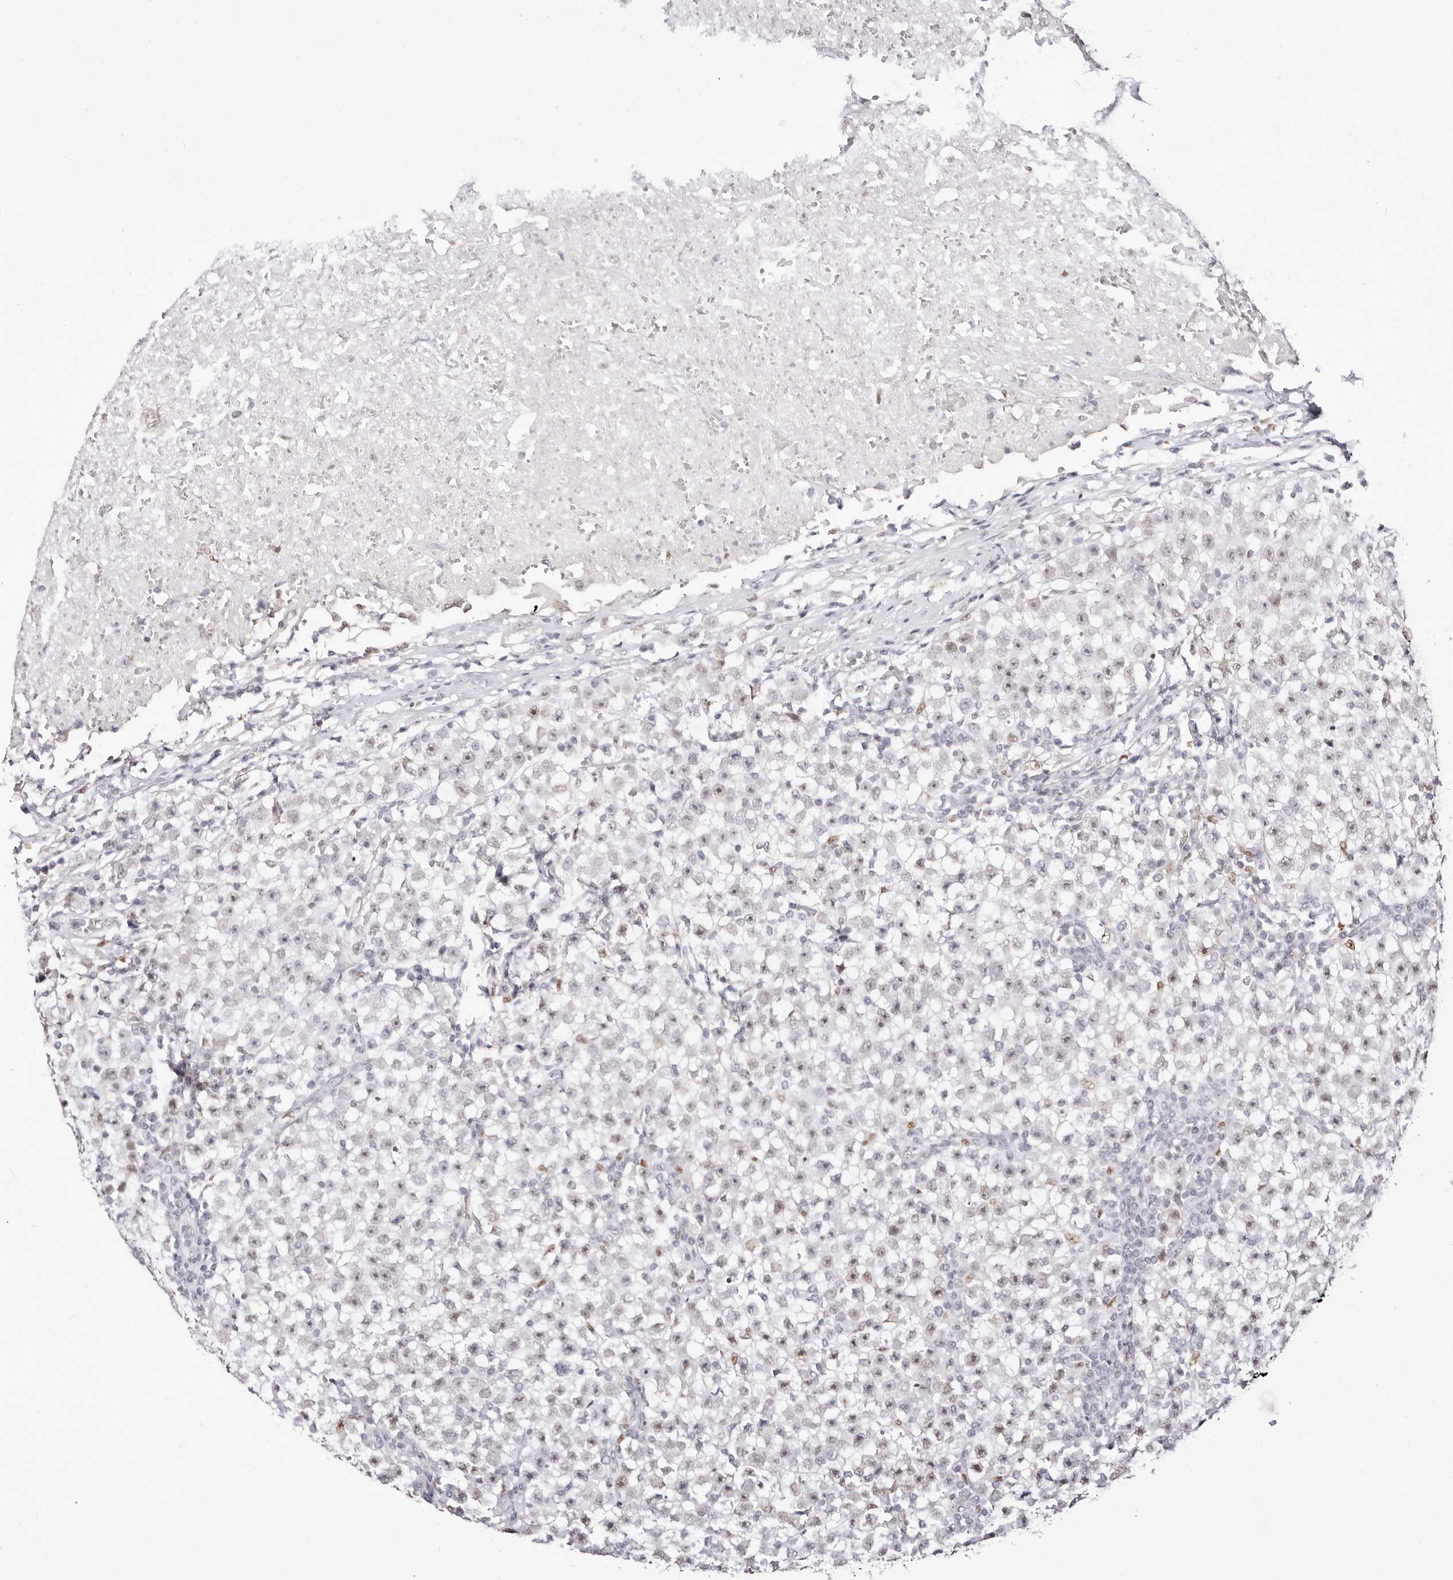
{"staining": {"intensity": "weak", "quantity": ">75%", "location": "nuclear"}, "tissue": "testis cancer", "cell_type": "Tumor cells", "image_type": "cancer", "snomed": [{"axis": "morphology", "description": "Seminoma, NOS"}, {"axis": "topography", "description": "Testis"}], "caption": "This is a photomicrograph of immunohistochemistry staining of testis seminoma, which shows weak staining in the nuclear of tumor cells.", "gene": "TKT", "patient": {"sex": "male", "age": 22}}